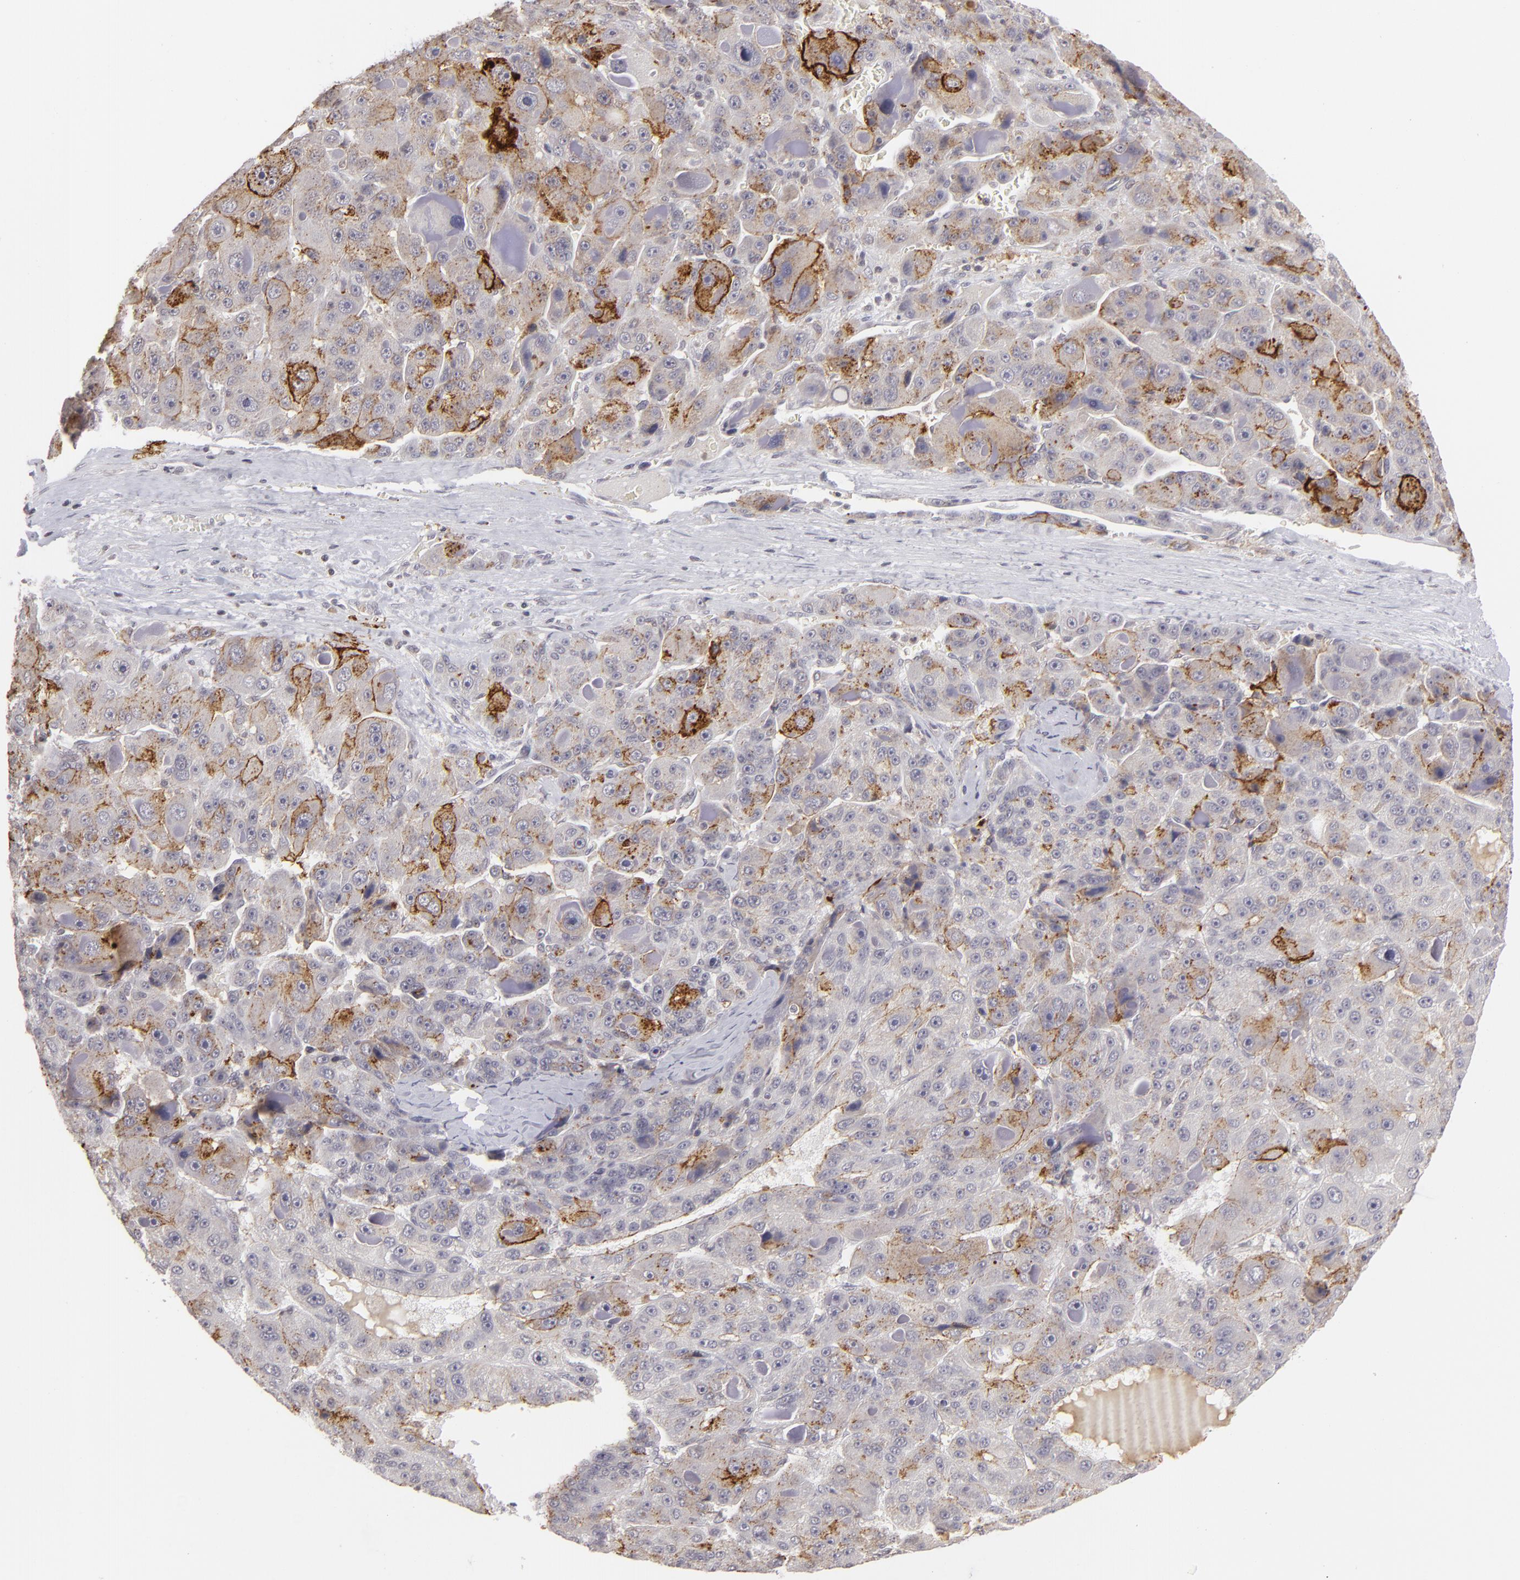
{"staining": {"intensity": "moderate", "quantity": "25%-75%", "location": "cytoplasmic/membranous"}, "tissue": "liver cancer", "cell_type": "Tumor cells", "image_type": "cancer", "snomed": [{"axis": "morphology", "description": "Carcinoma, Hepatocellular, NOS"}, {"axis": "topography", "description": "Liver"}], "caption": "Immunohistochemistry histopathology image of liver cancer (hepatocellular carcinoma) stained for a protein (brown), which shows medium levels of moderate cytoplasmic/membranous staining in approximately 25%-75% of tumor cells.", "gene": "CLDN2", "patient": {"sex": "male", "age": 76}}